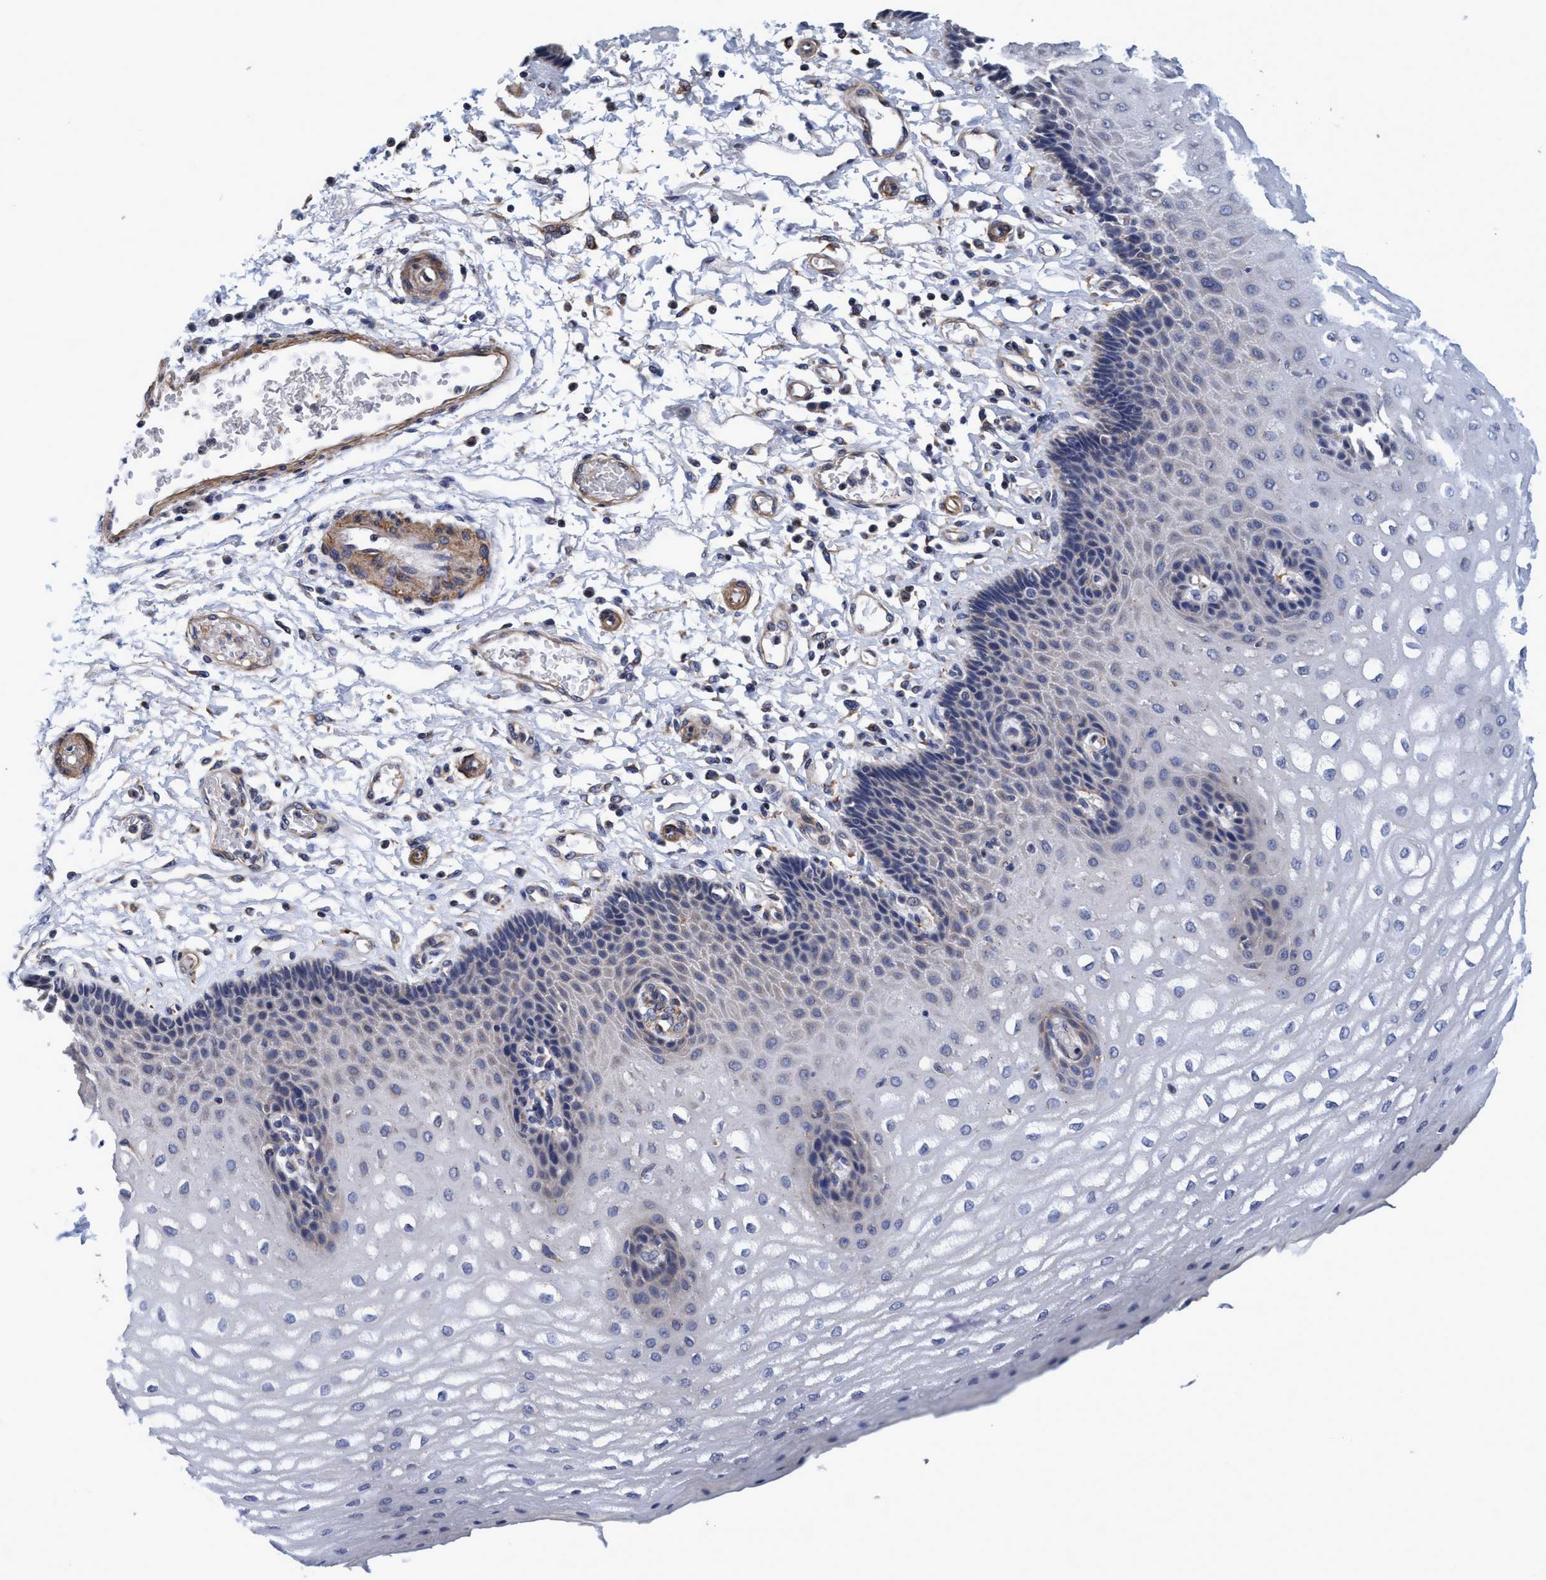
{"staining": {"intensity": "weak", "quantity": "<25%", "location": "cytoplasmic/membranous"}, "tissue": "esophagus", "cell_type": "Squamous epithelial cells", "image_type": "normal", "snomed": [{"axis": "morphology", "description": "Normal tissue, NOS"}, {"axis": "topography", "description": "Esophagus"}], "caption": "Protein analysis of normal esophagus shows no significant expression in squamous epithelial cells. The staining was performed using DAB to visualize the protein expression in brown, while the nuclei were stained in blue with hematoxylin (Magnification: 20x).", "gene": "CALCOCO2", "patient": {"sex": "male", "age": 54}}